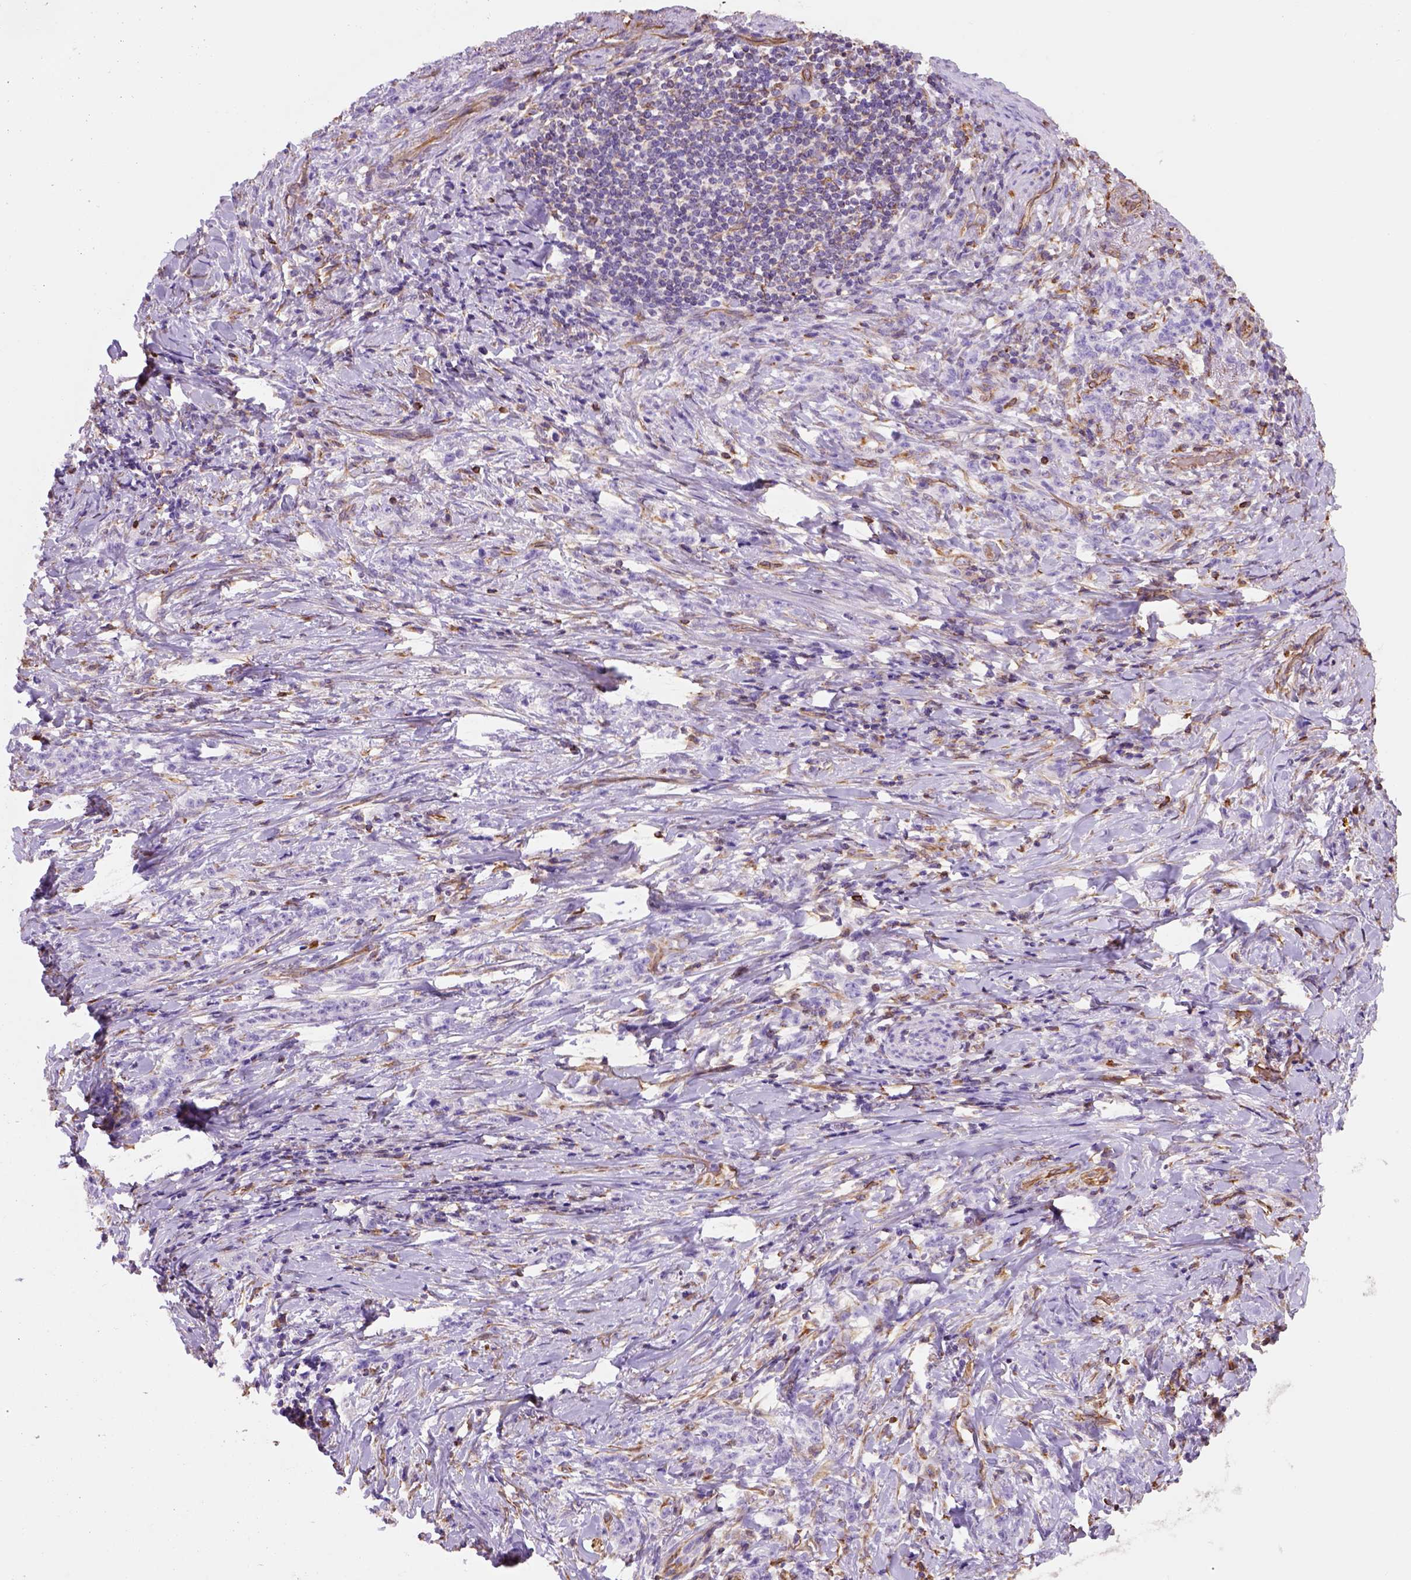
{"staining": {"intensity": "negative", "quantity": "none", "location": "none"}, "tissue": "stomach cancer", "cell_type": "Tumor cells", "image_type": "cancer", "snomed": [{"axis": "morphology", "description": "Adenocarcinoma, NOS"}, {"axis": "topography", "description": "Stomach, lower"}], "caption": "There is no significant expression in tumor cells of stomach cancer.", "gene": "ZZZ3", "patient": {"sex": "male", "age": 88}}